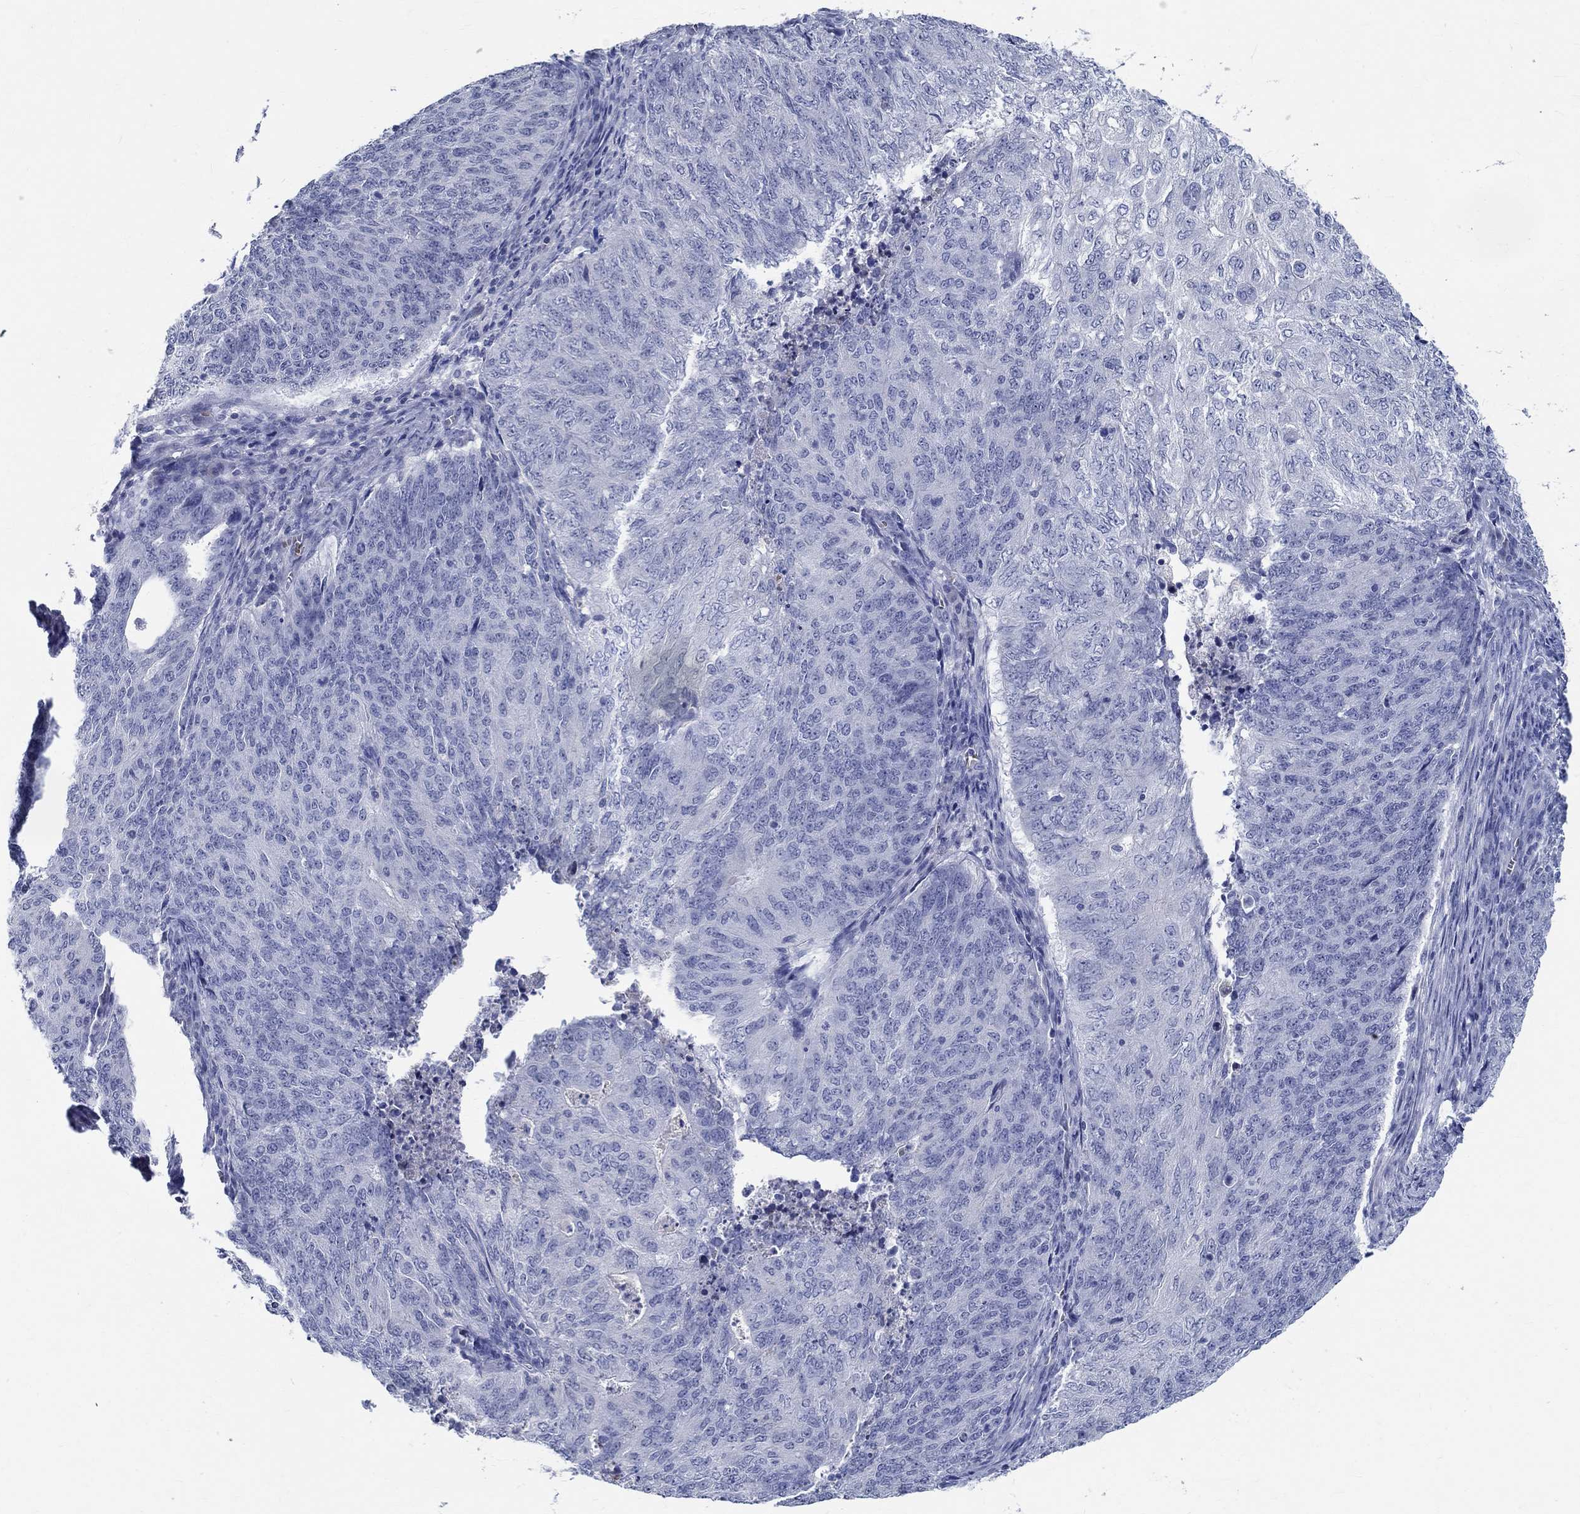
{"staining": {"intensity": "negative", "quantity": "none", "location": "none"}, "tissue": "endometrial cancer", "cell_type": "Tumor cells", "image_type": "cancer", "snomed": [{"axis": "morphology", "description": "Adenocarcinoma, NOS"}, {"axis": "topography", "description": "Endometrium"}], "caption": "Human endometrial cancer stained for a protein using immunohistochemistry (IHC) reveals no positivity in tumor cells.", "gene": "CETN1", "patient": {"sex": "female", "age": 82}}